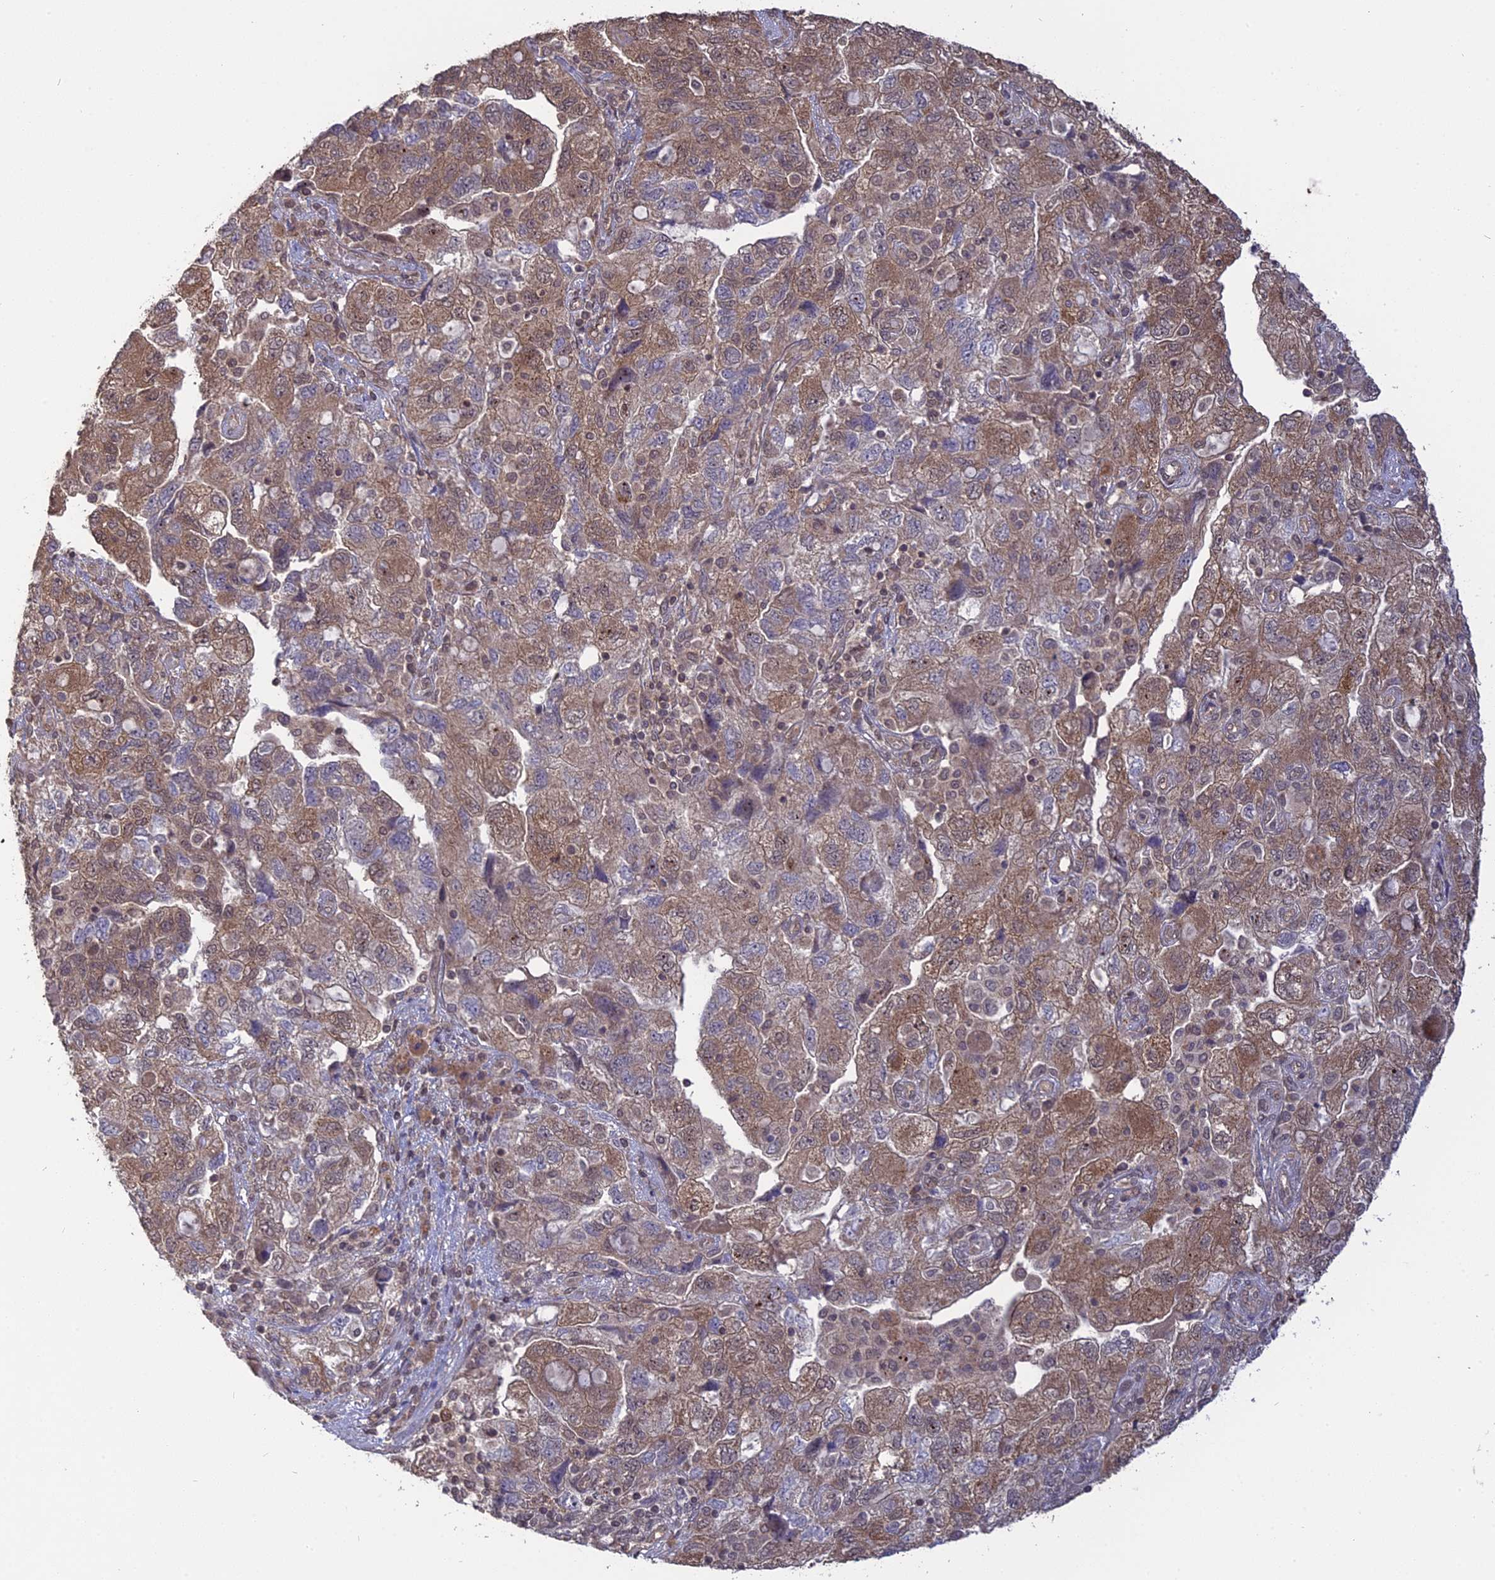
{"staining": {"intensity": "moderate", "quantity": "25%-75%", "location": "cytoplasmic/membranous,nuclear"}, "tissue": "ovarian cancer", "cell_type": "Tumor cells", "image_type": "cancer", "snomed": [{"axis": "morphology", "description": "Carcinoma, NOS"}, {"axis": "morphology", "description": "Cystadenocarcinoma, serous, NOS"}, {"axis": "topography", "description": "Ovary"}], "caption": "A medium amount of moderate cytoplasmic/membranous and nuclear positivity is identified in about 25%-75% of tumor cells in ovarian carcinoma tissue. The protein is shown in brown color, while the nuclei are stained blue.", "gene": "PKIG", "patient": {"sex": "female", "age": 69}}